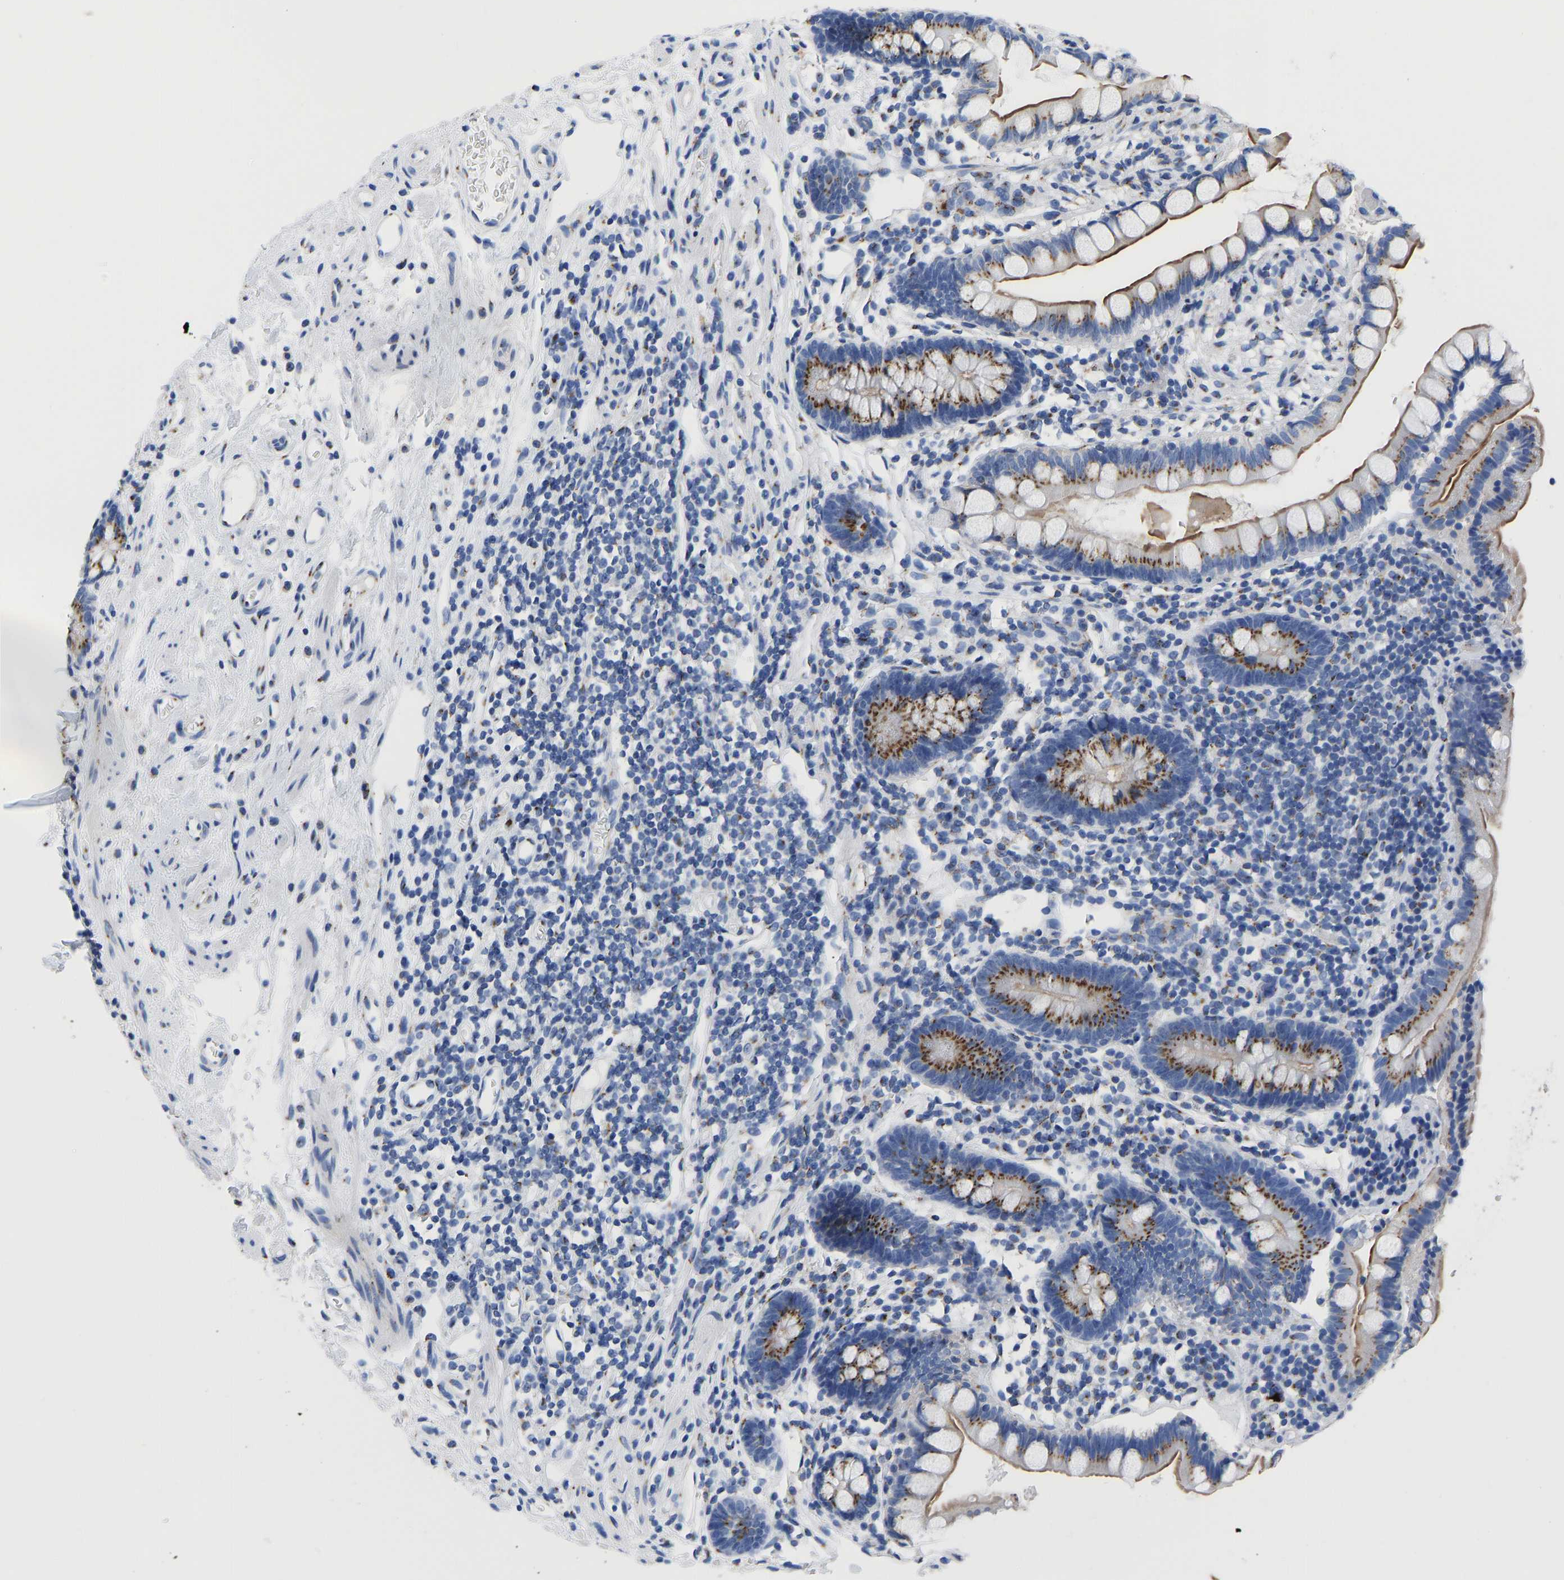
{"staining": {"intensity": "moderate", "quantity": ">75%", "location": "cytoplasmic/membranous"}, "tissue": "small intestine", "cell_type": "Glandular cells", "image_type": "normal", "snomed": [{"axis": "morphology", "description": "Normal tissue, NOS"}, {"axis": "topography", "description": "Small intestine"}], "caption": "Small intestine was stained to show a protein in brown. There is medium levels of moderate cytoplasmic/membranous expression in approximately >75% of glandular cells. The staining was performed using DAB (3,3'-diaminobenzidine) to visualize the protein expression in brown, while the nuclei were stained in blue with hematoxylin (Magnification: 20x).", "gene": "TMEM87A", "patient": {"sex": "female", "age": 84}}